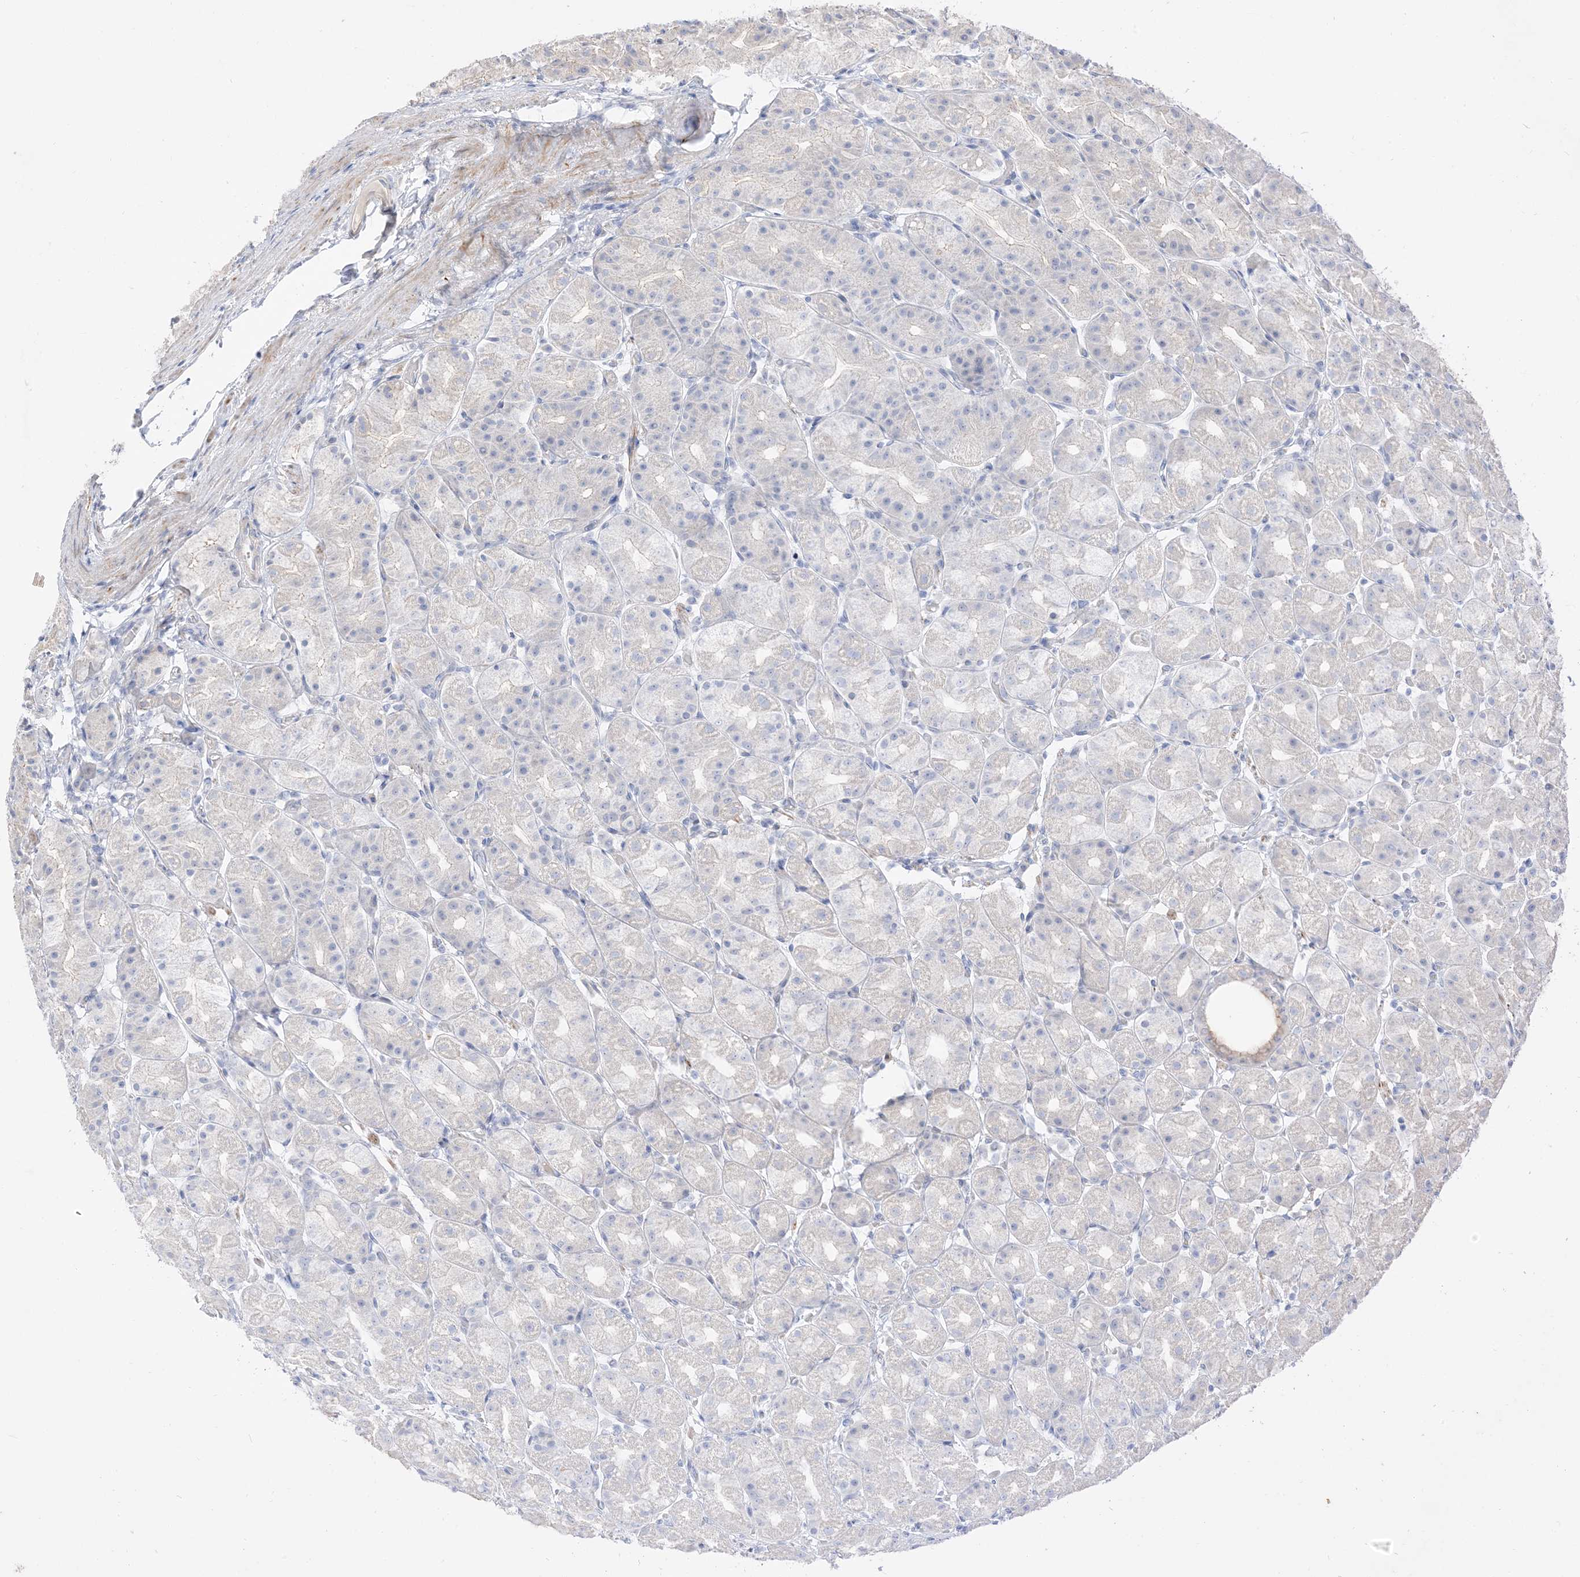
{"staining": {"intensity": "weak", "quantity": "<25%", "location": "cytoplasmic/membranous"}, "tissue": "stomach", "cell_type": "Glandular cells", "image_type": "normal", "snomed": [{"axis": "morphology", "description": "Normal tissue, NOS"}, {"axis": "topography", "description": "Stomach, upper"}], "caption": "DAB immunohistochemical staining of normal human stomach exhibits no significant expression in glandular cells. The staining was performed using DAB to visualize the protein expression in brown, while the nuclei were stained in blue with hematoxylin (Magnification: 20x).", "gene": "RNF175", "patient": {"sex": "male", "age": 68}}